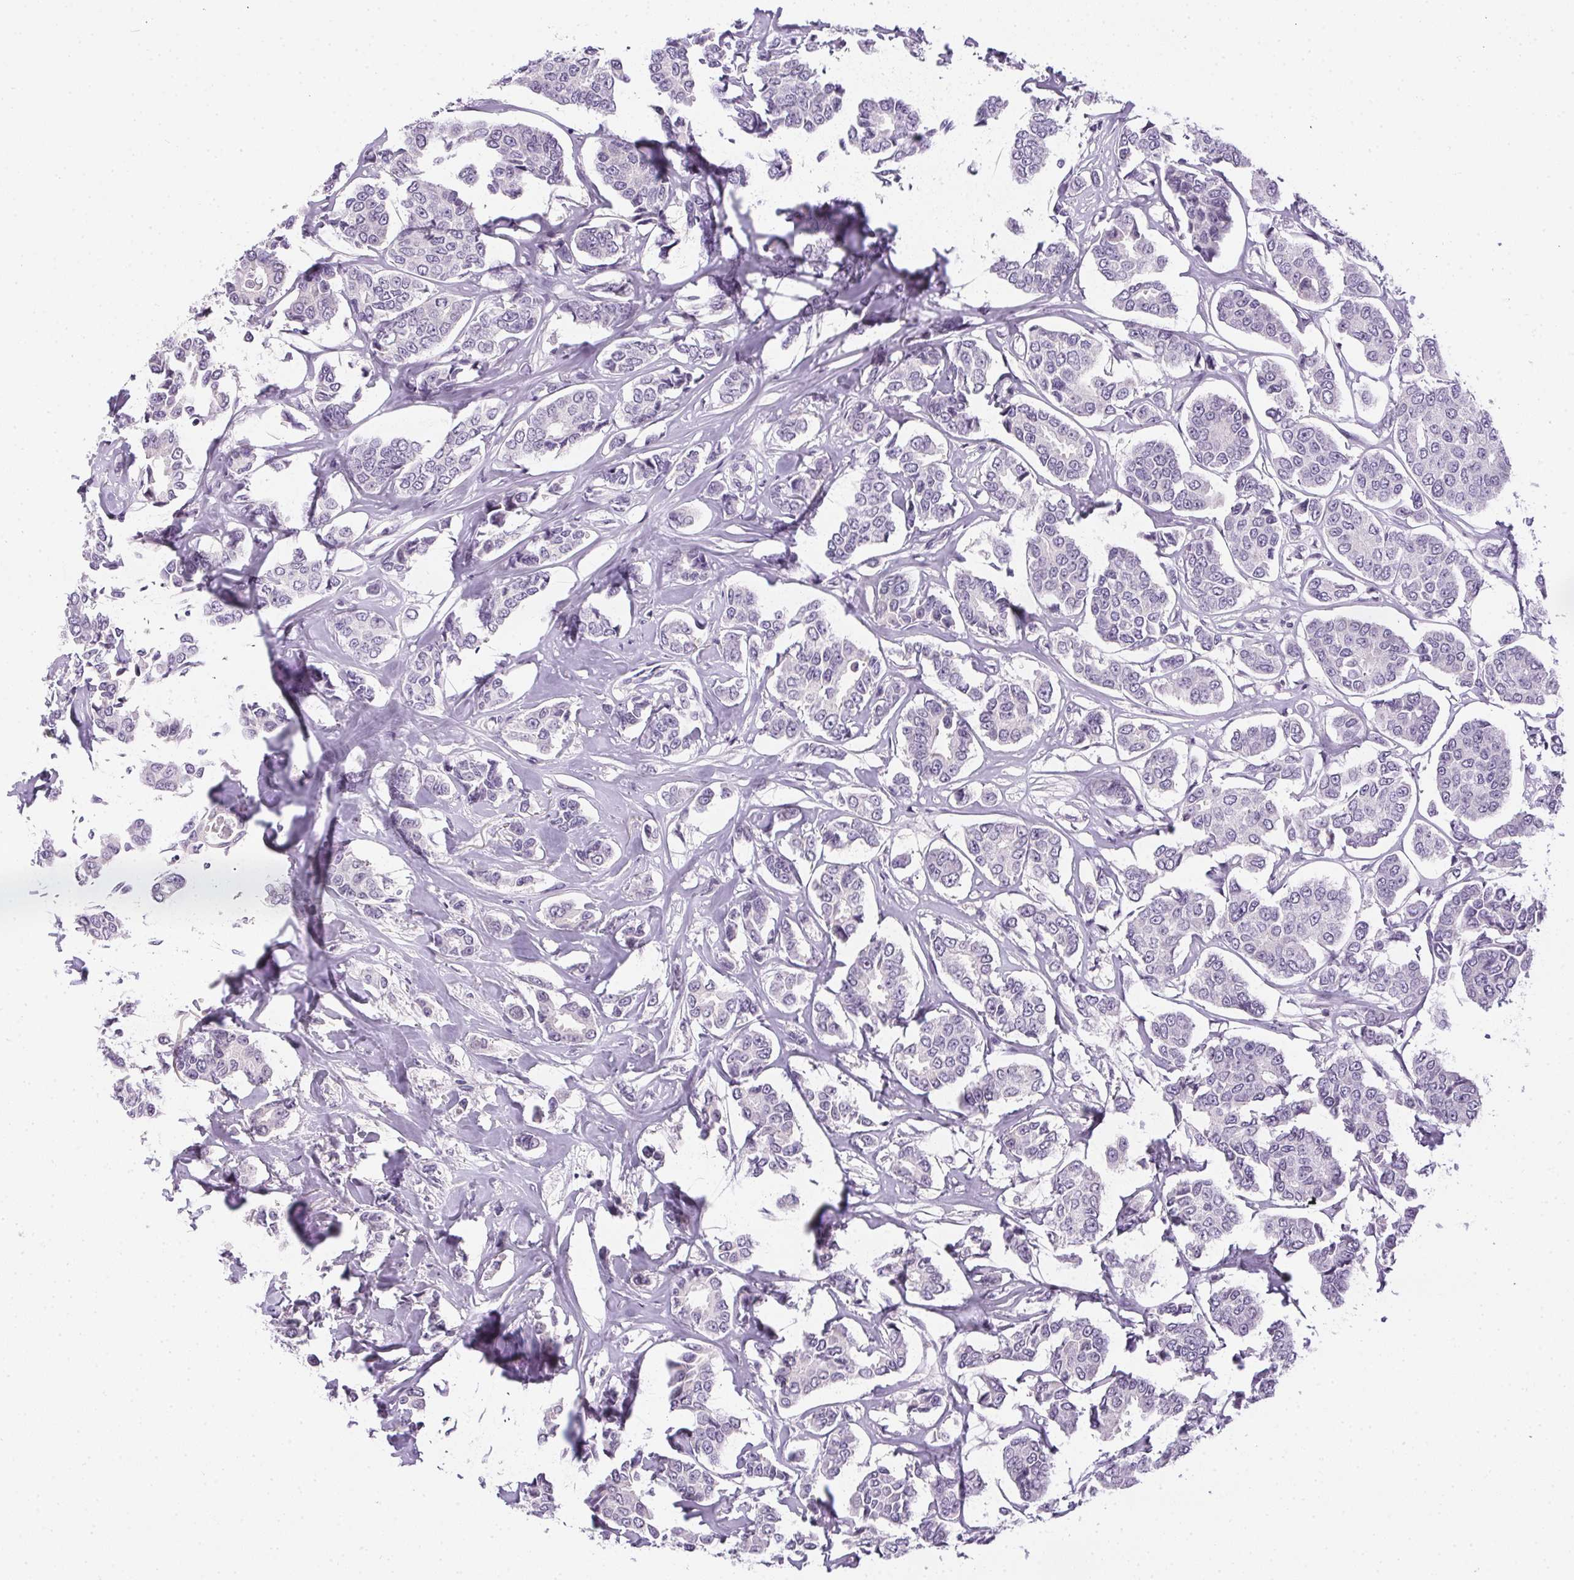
{"staining": {"intensity": "negative", "quantity": "none", "location": "none"}, "tissue": "breast cancer", "cell_type": "Tumor cells", "image_type": "cancer", "snomed": [{"axis": "morphology", "description": "Duct carcinoma"}, {"axis": "topography", "description": "Breast"}], "caption": "Immunohistochemical staining of human breast cancer demonstrates no significant expression in tumor cells. The staining is performed using DAB brown chromogen with nuclei counter-stained in using hematoxylin.", "gene": "GSDMC", "patient": {"sex": "female", "age": 94}}